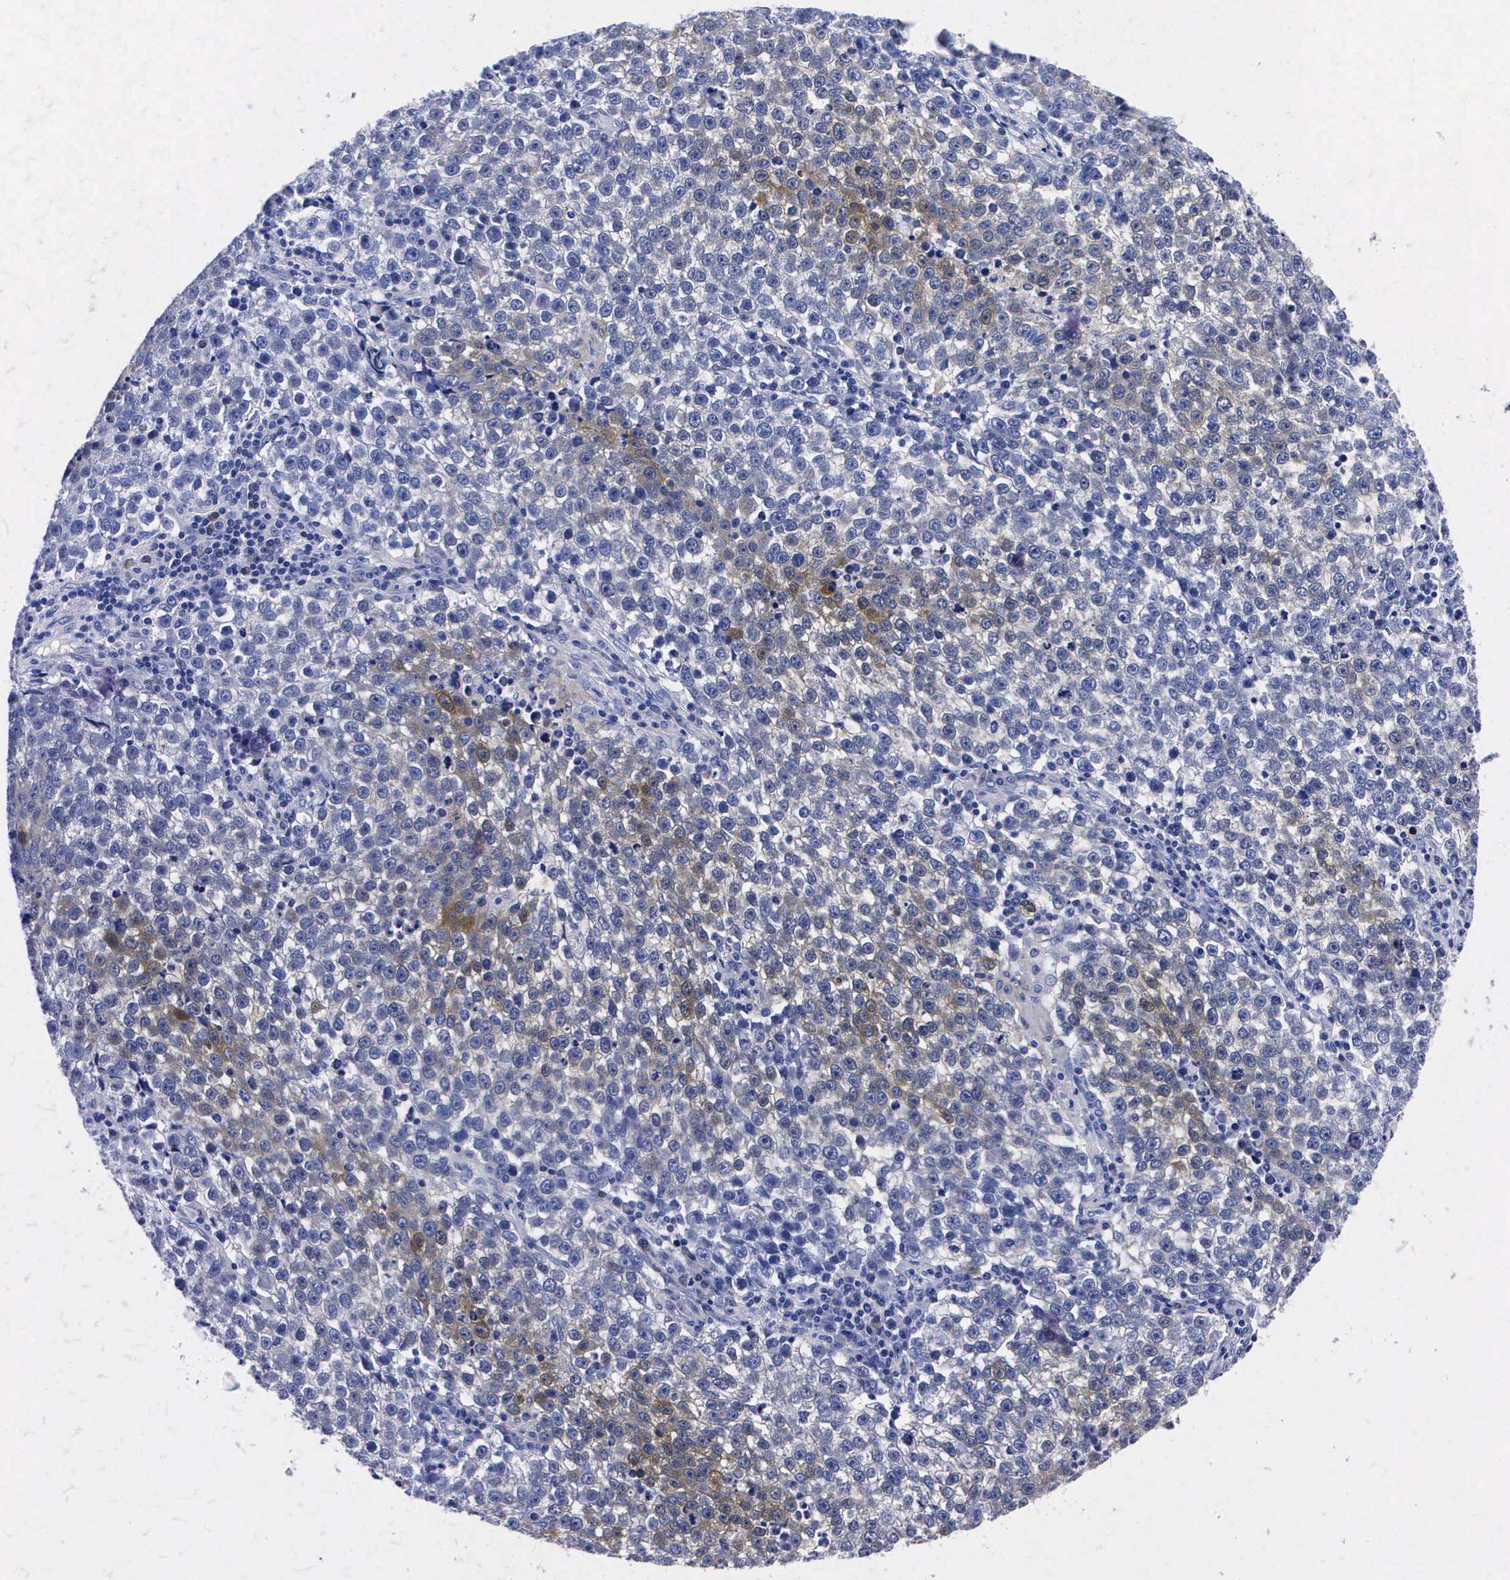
{"staining": {"intensity": "moderate", "quantity": "25%-75%", "location": "cytoplasmic/membranous"}, "tissue": "testis cancer", "cell_type": "Tumor cells", "image_type": "cancer", "snomed": [{"axis": "morphology", "description": "Seminoma, NOS"}, {"axis": "topography", "description": "Testis"}], "caption": "Testis cancer was stained to show a protein in brown. There is medium levels of moderate cytoplasmic/membranous positivity in about 25%-75% of tumor cells.", "gene": "ENO2", "patient": {"sex": "male", "age": 36}}